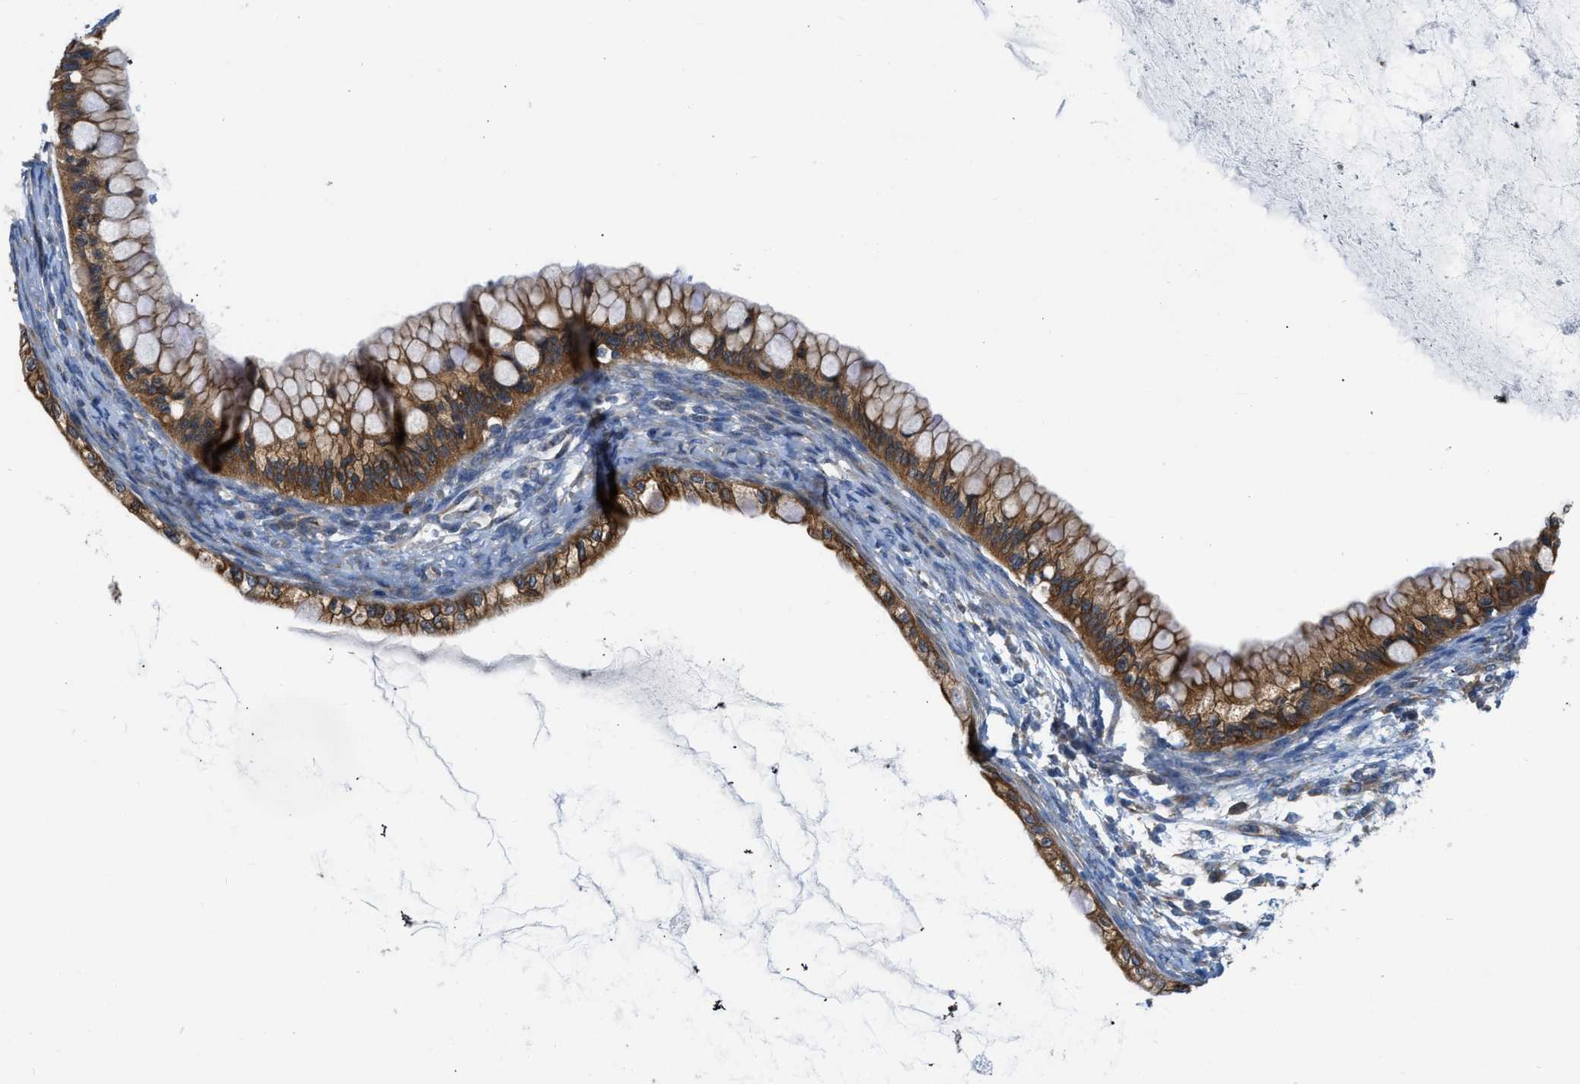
{"staining": {"intensity": "strong", "quantity": ">75%", "location": "cytoplasmic/membranous"}, "tissue": "ovarian cancer", "cell_type": "Tumor cells", "image_type": "cancer", "snomed": [{"axis": "morphology", "description": "Cystadenocarcinoma, mucinous, NOS"}, {"axis": "topography", "description": "Ovary"}], "caption": "High-power microscopy captured an immunohistochemistry (IHC) image of ovarian cancer (mucinous cystadenocarcinoma), revealing strong cytoplasmic/membranous positivity in approximately >75% of tumor cells.", "gene": "PFKP", "patient": {"sex": "female", "age": 57}}